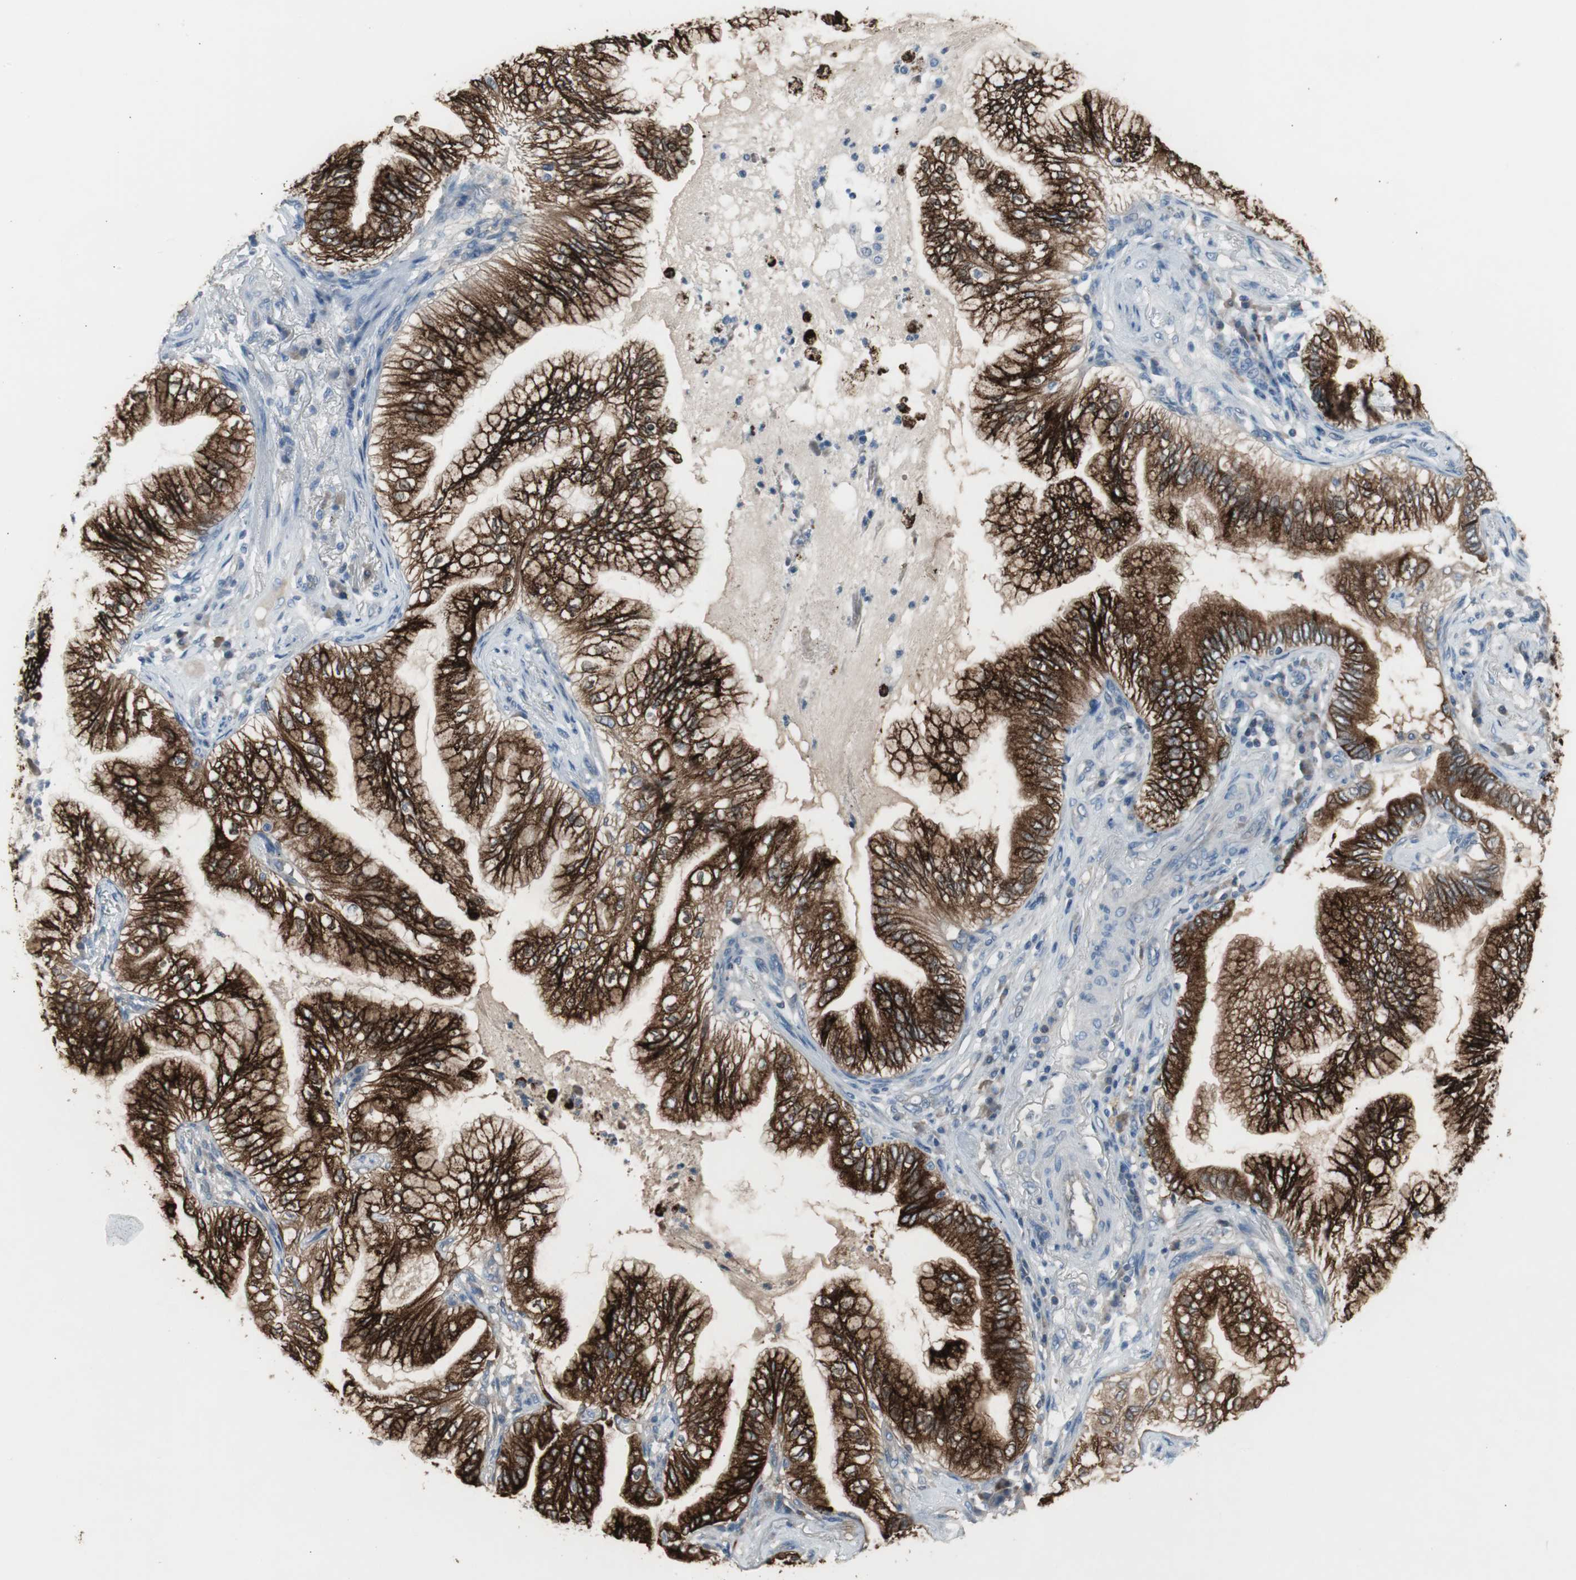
{"staining": {"intensity": "strong", "quantity": ">75%", "location": "cytoplasmic/membranous"}, "tissue": "lung cancer", "cell_type": "Tumor cells", "image_type": "cancer", "snomed": [{"axis": "morphology", "description": "Normal tissue, NOS"}, {"axis": "morphology", "description": "Adenocarcinoma, NOS"}, {"axis": "topography", "description": "Bronchus"}, {"axis": "topography", "description": "Lung"}], "caption": "IHC micrograph of lung cancer stained for a protein (brown), which reveals high levels of strong cytoplasmic/membranous staining in approximately >75% of tumor cells.", "gene": "AGR2", "patient": {"sex": "female", "age": 70}}